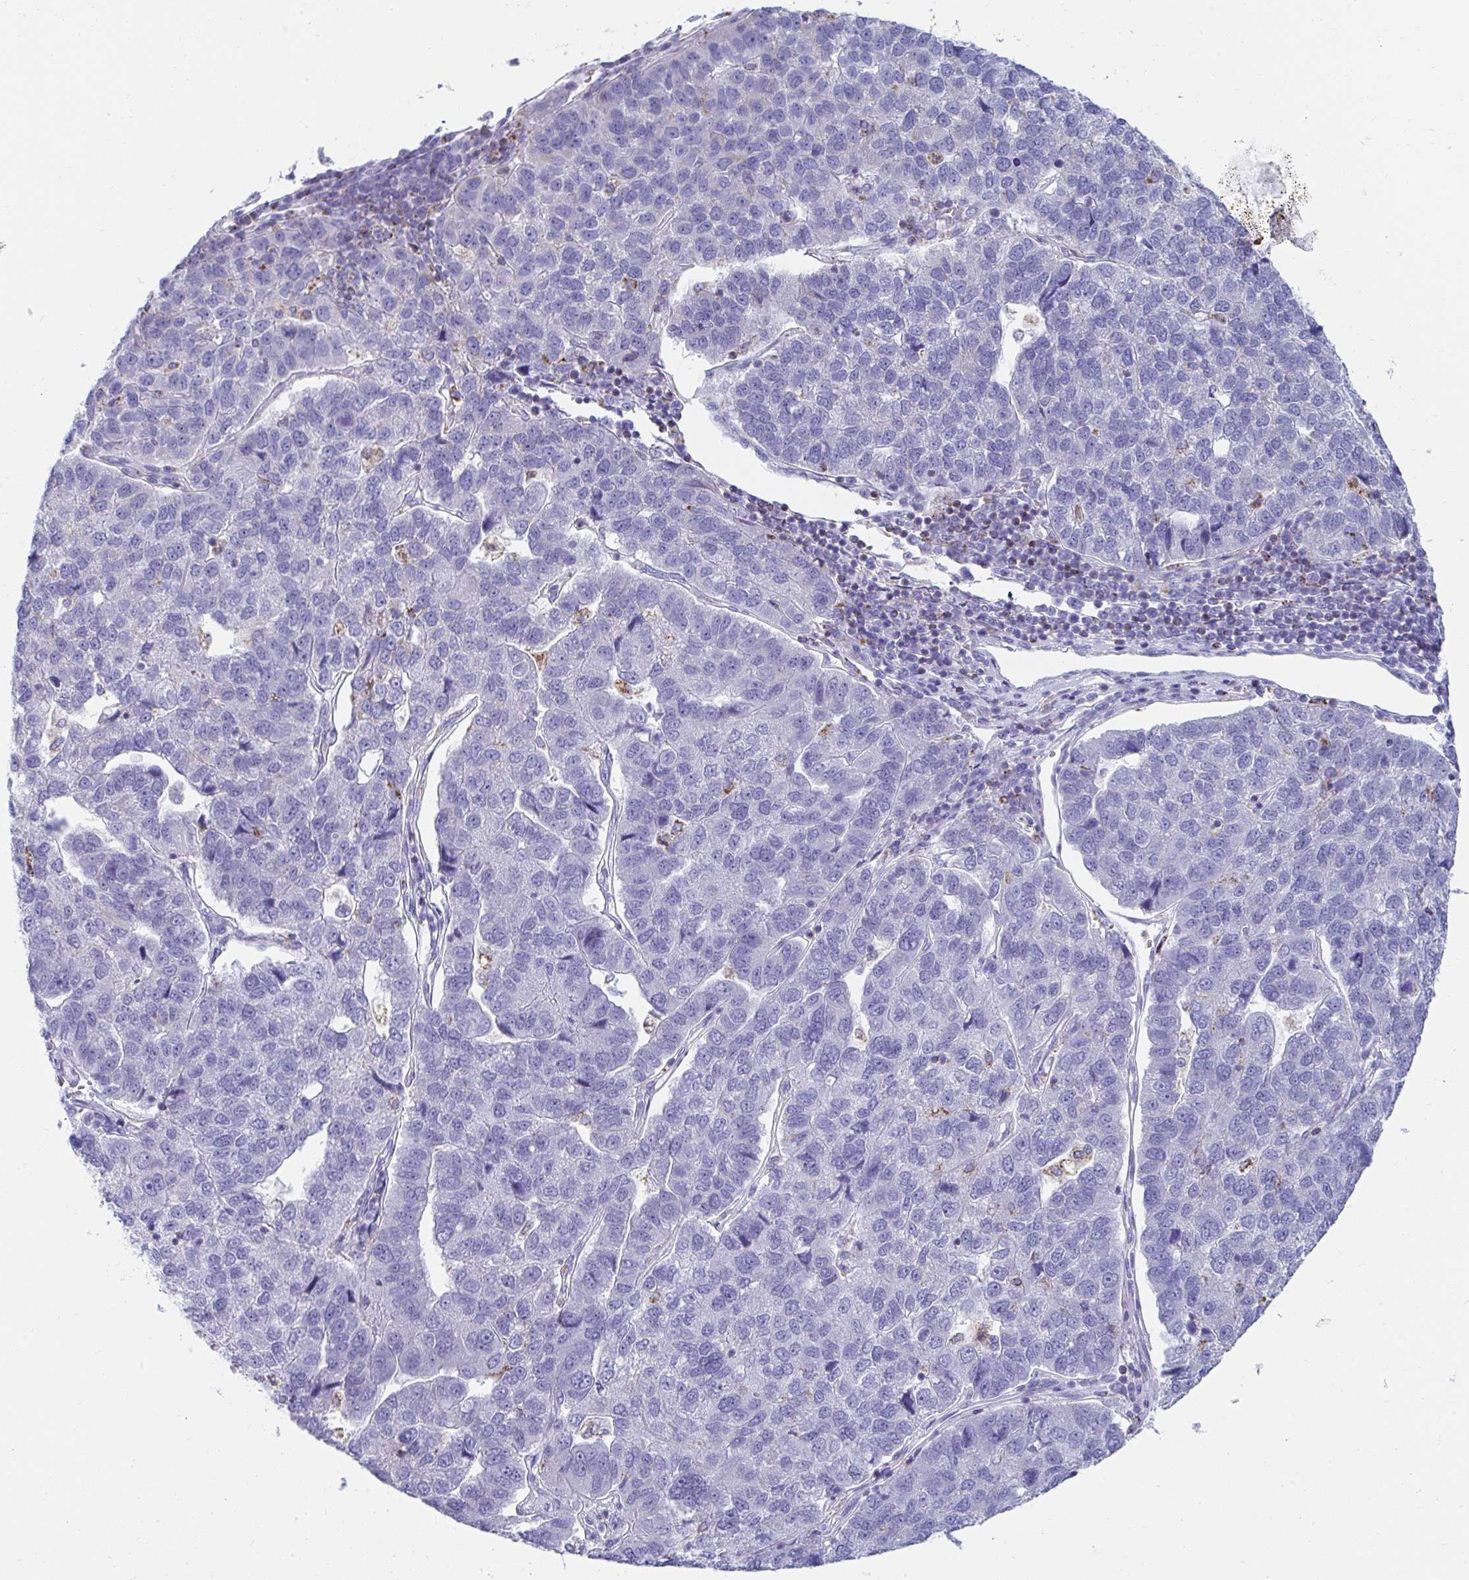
{"staining": {"intensity": "negative", "quantity": "none", "location": "none"}, "tissue": "pancreatic cancer", "cell_type": "Tumor cells", "image_type": "cancer", "snomed": [{"axis": "morphology", "description": "Adenocarcinoma, NOS"}, {"axis": "topography", "description": "Pancreas"}], "caption": "Pancreatic cancer (adenocarcinoma) was stained to show a protein in brown. There is no significant expression in tumor cells.", "gene": "MGAM2", "patient": {"sex": "female", "age": 61}}